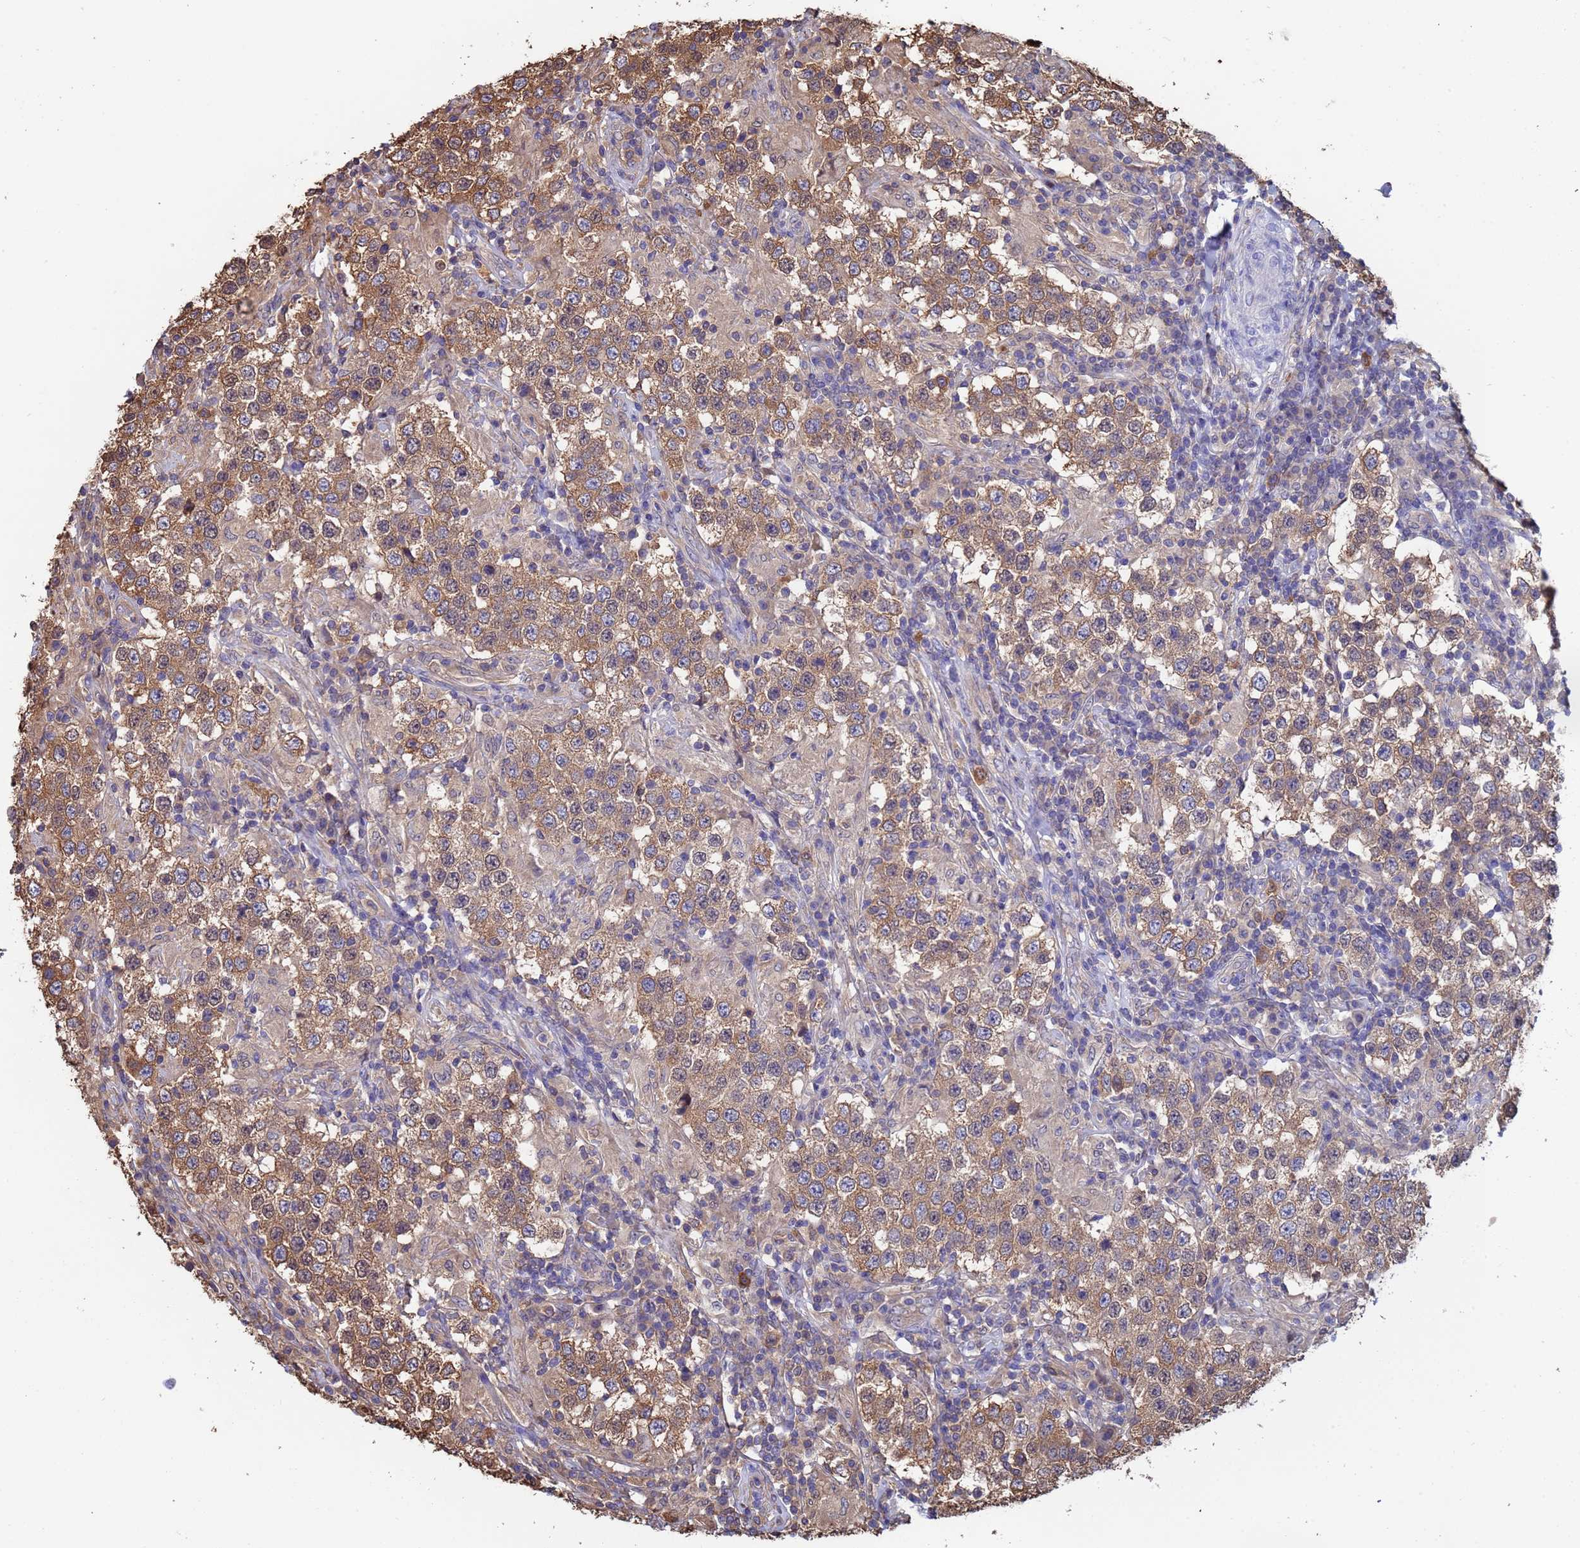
{"staining": {"intensity": "moderate", "quantity": ">75%", "location": "cytoplasmic/membranous"}, "tissue": "testis cancer", "cell_type": "Tumor cells", "image_type": "cancer", "snomed": [{"axis": "morphology", "description": "Seminoma, NOS"}, {"axis": "morphology", "description": "Carcinoma, Embryonal, NOS"}, {"axis": "topography", "description": "Testis"}], "caption": "A medium amount of moderate cytoplasmic/membranous expression is present in approximately >75% of tumor cells in testis embryonal carcinoma tissue.", "gene": "FAM25A", "patient": {"sex": "male", "age": 41}}